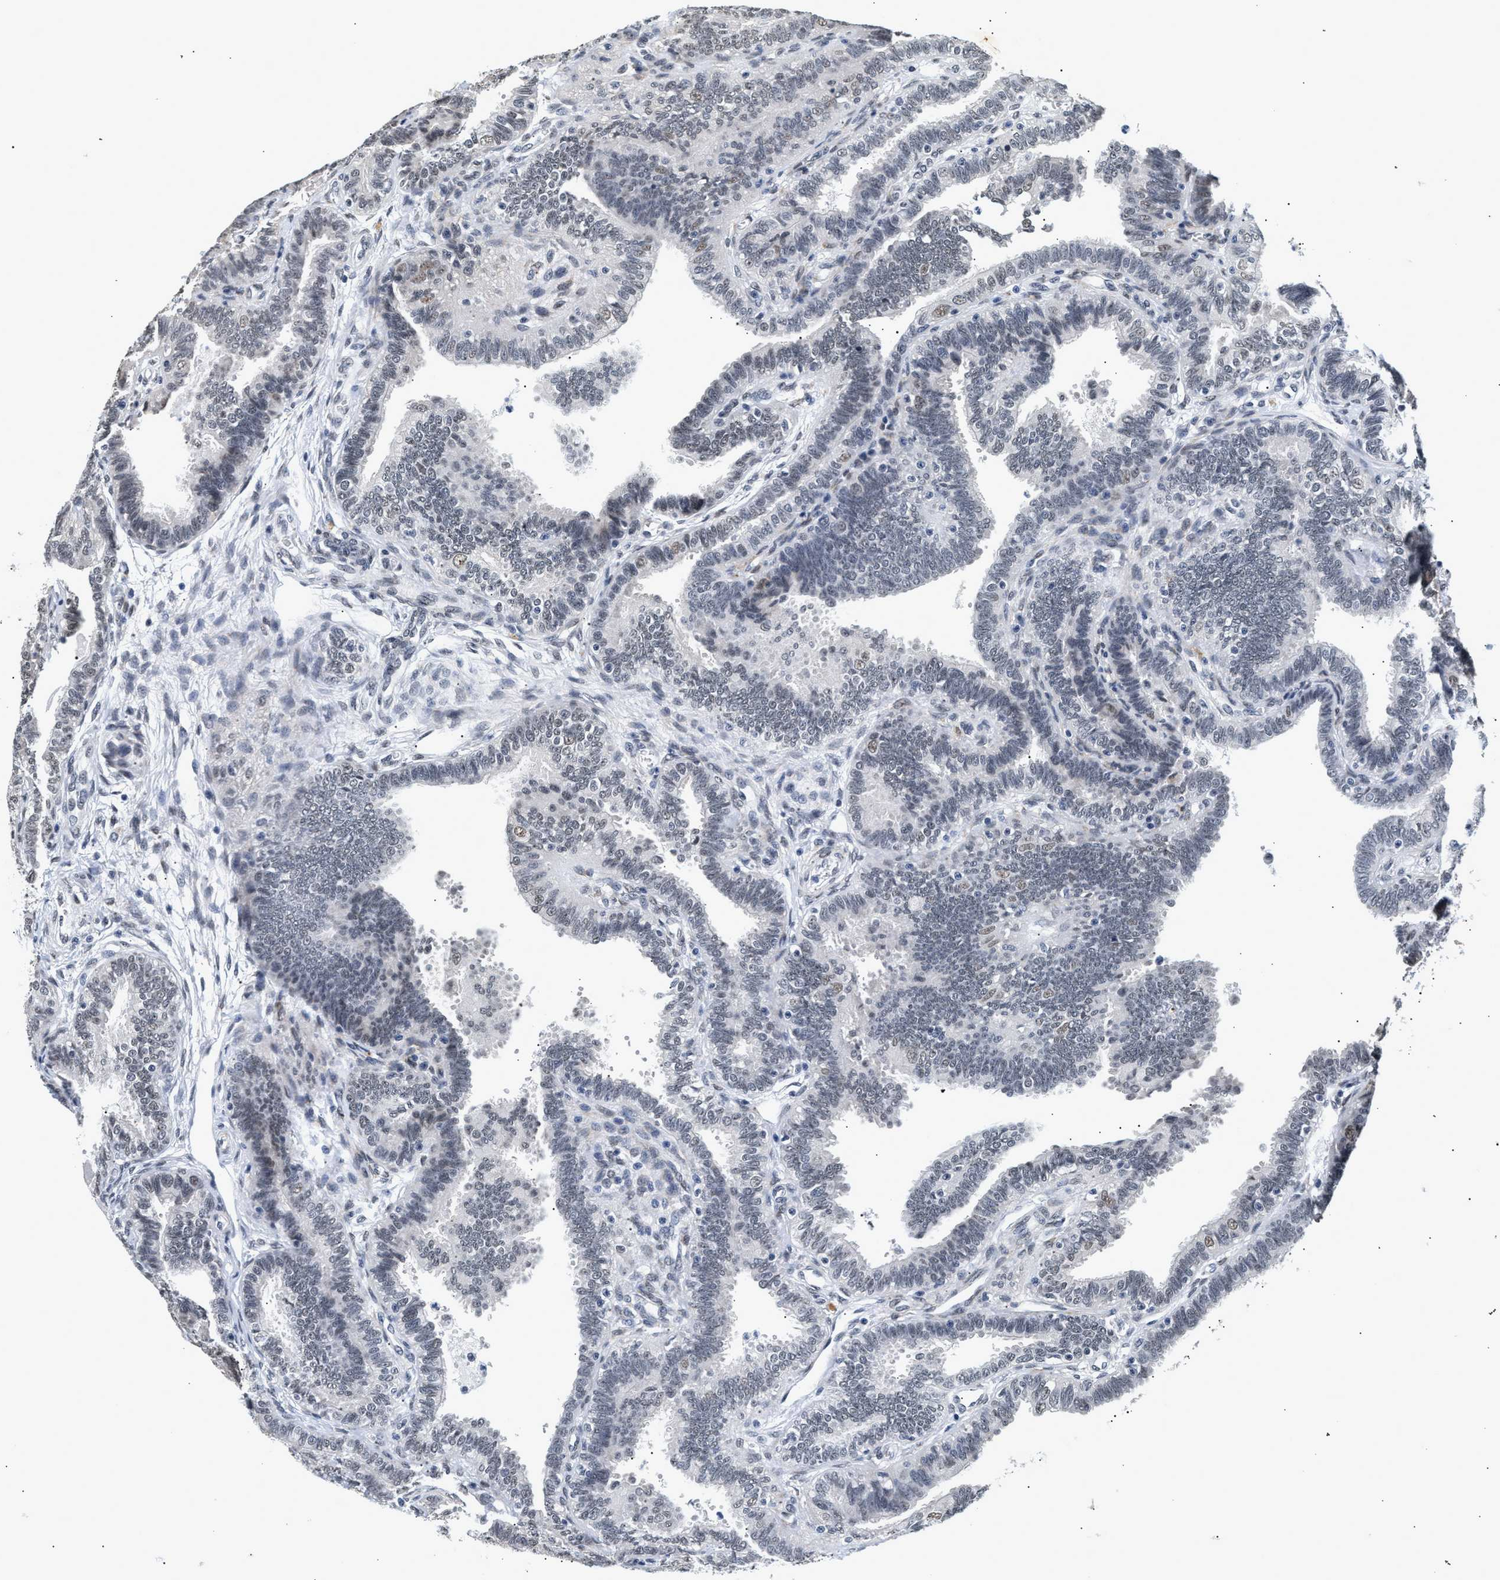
{"staining": {"intensity": "weak", "quantity": "25%-75%", "location": "nuclear"}, "tissue": "fallopian tube", "cell_type": "Glandular cells", "image_type": "normal", "snomed": [{"axis": "morphology", "description": "Normal tissue, NOS"}, {"axis": "topography", "description": "Fallopian tube"}, {"axis": "topography", "description": "Placenta"}], "caption": "A photomicrograph of fallopian tube stained for a protein exhibits weak nuclear brown staining in glandular cells. (DAB (3,3'-diaminobenzidine) IHC with brightfield microscopy, high magnification).", "gene": "THOC1", "patient": {"sex": "female", "age": 34}}